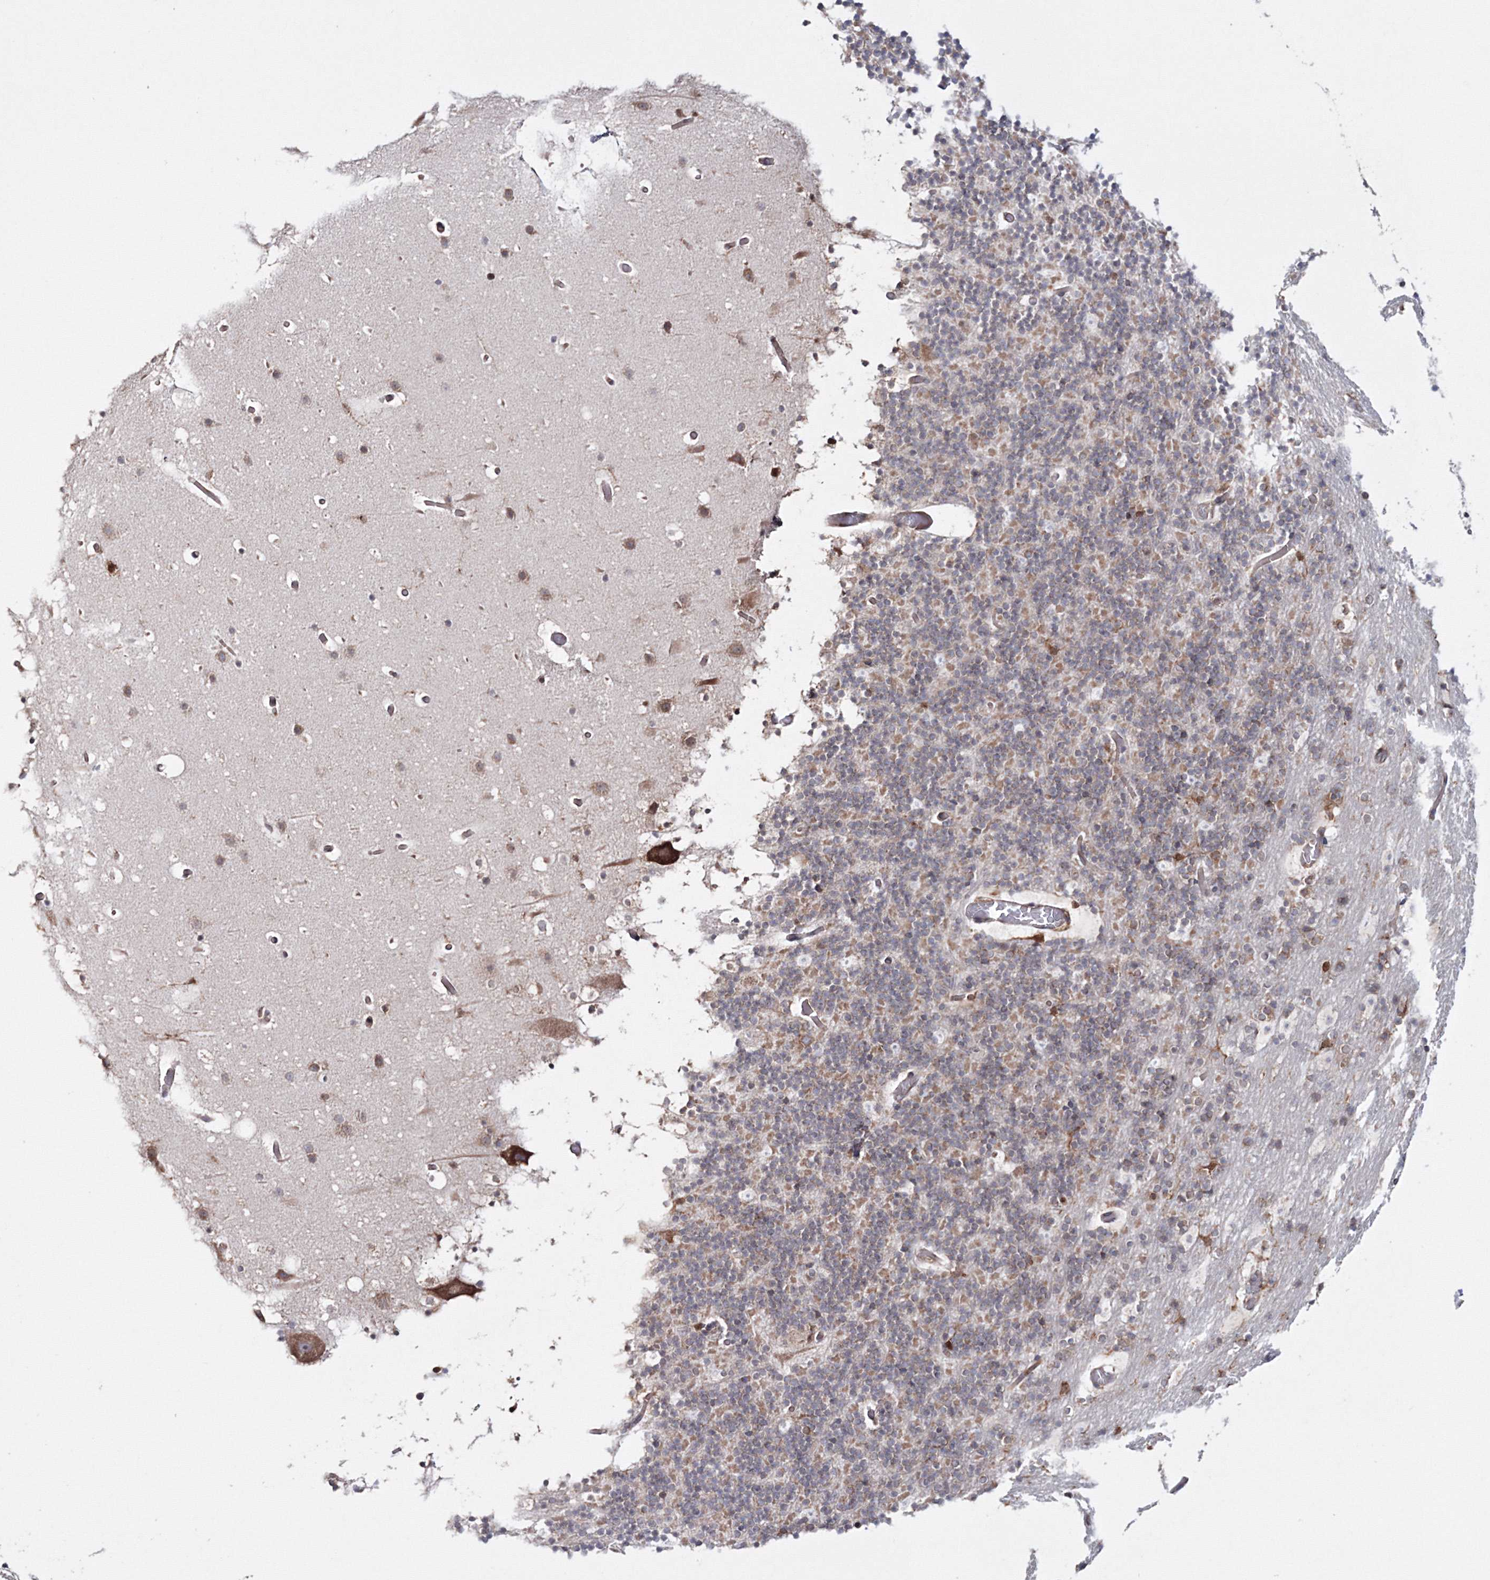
{"staining": {"intensity": "moderate", "quantity": "<25%", "location": "cytoplasmic/membranous"}, "tissue": "cerebellum", "cell_type": "Cells in granular layer", "image_type": "normal", "snomed": [{"axis": "morphology", "description": "Normal tissue, NOS"}, {"axis": "topography", "description": "Cerebellum"}], "caption": "An image showing moderate cytoplasmic/membranous expression in about <25% of cells in granular layer in unremarkable cerebellum, as visualized by brown immunohistochemical staining.", "gene": "ARCN1", "patient": {"sex": "male", "age": 57}}